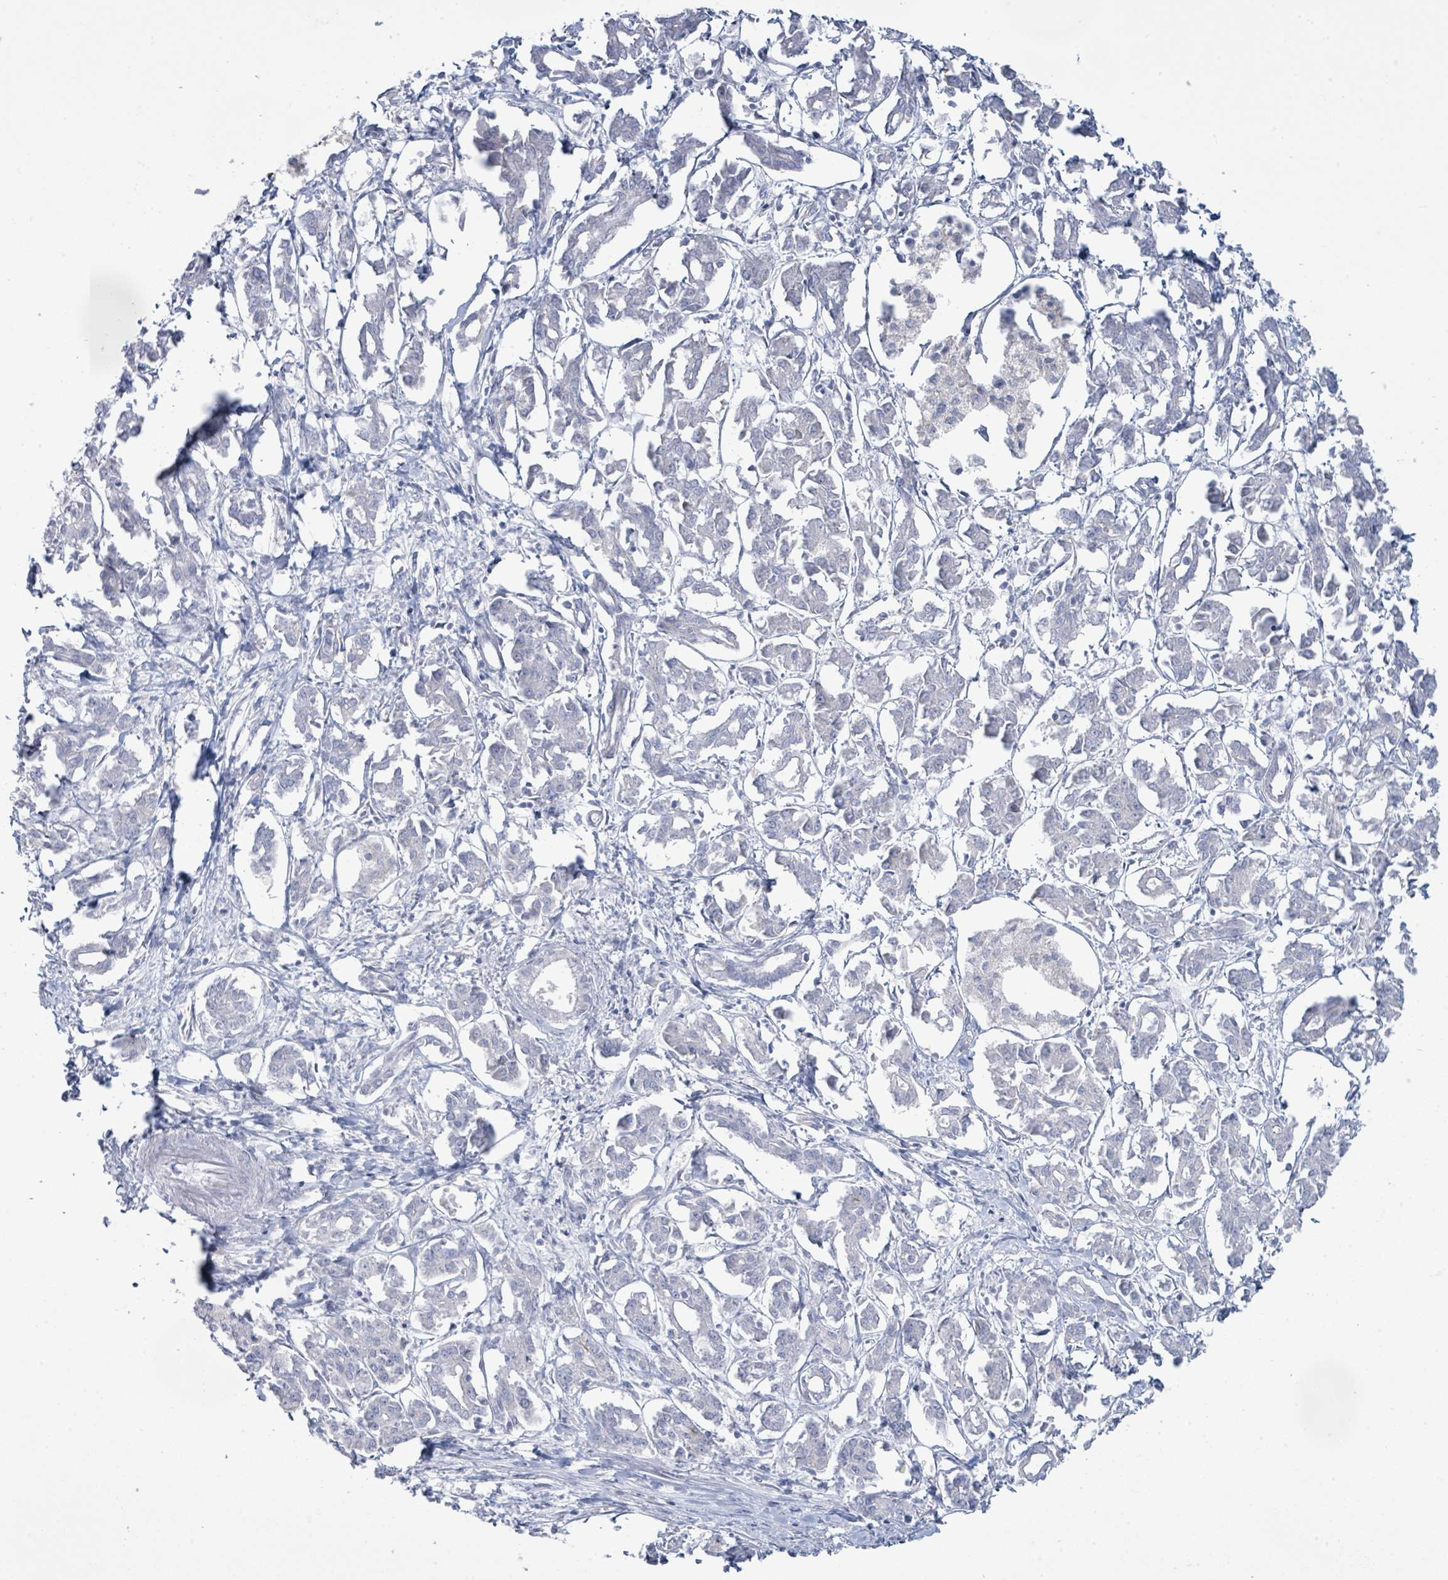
{"staining": {"intensity": "negative", "quantity": "none", "location": "none"}, "tissue": "pancreatic cancer", "cell_type": "Tumor cells", "image_type": "cancer", "snomed": [{"axis": "morphology", "description": "Adenocarcinoma, NOS"}, {"axis": "topography", "description": "Pancreas"}], "caption": "Tumor cells are negative for protein expression in human adenocarcinoma (pancreatic).", "gene": "PGA3", "patient": {"sex": "male", "age": 61}}